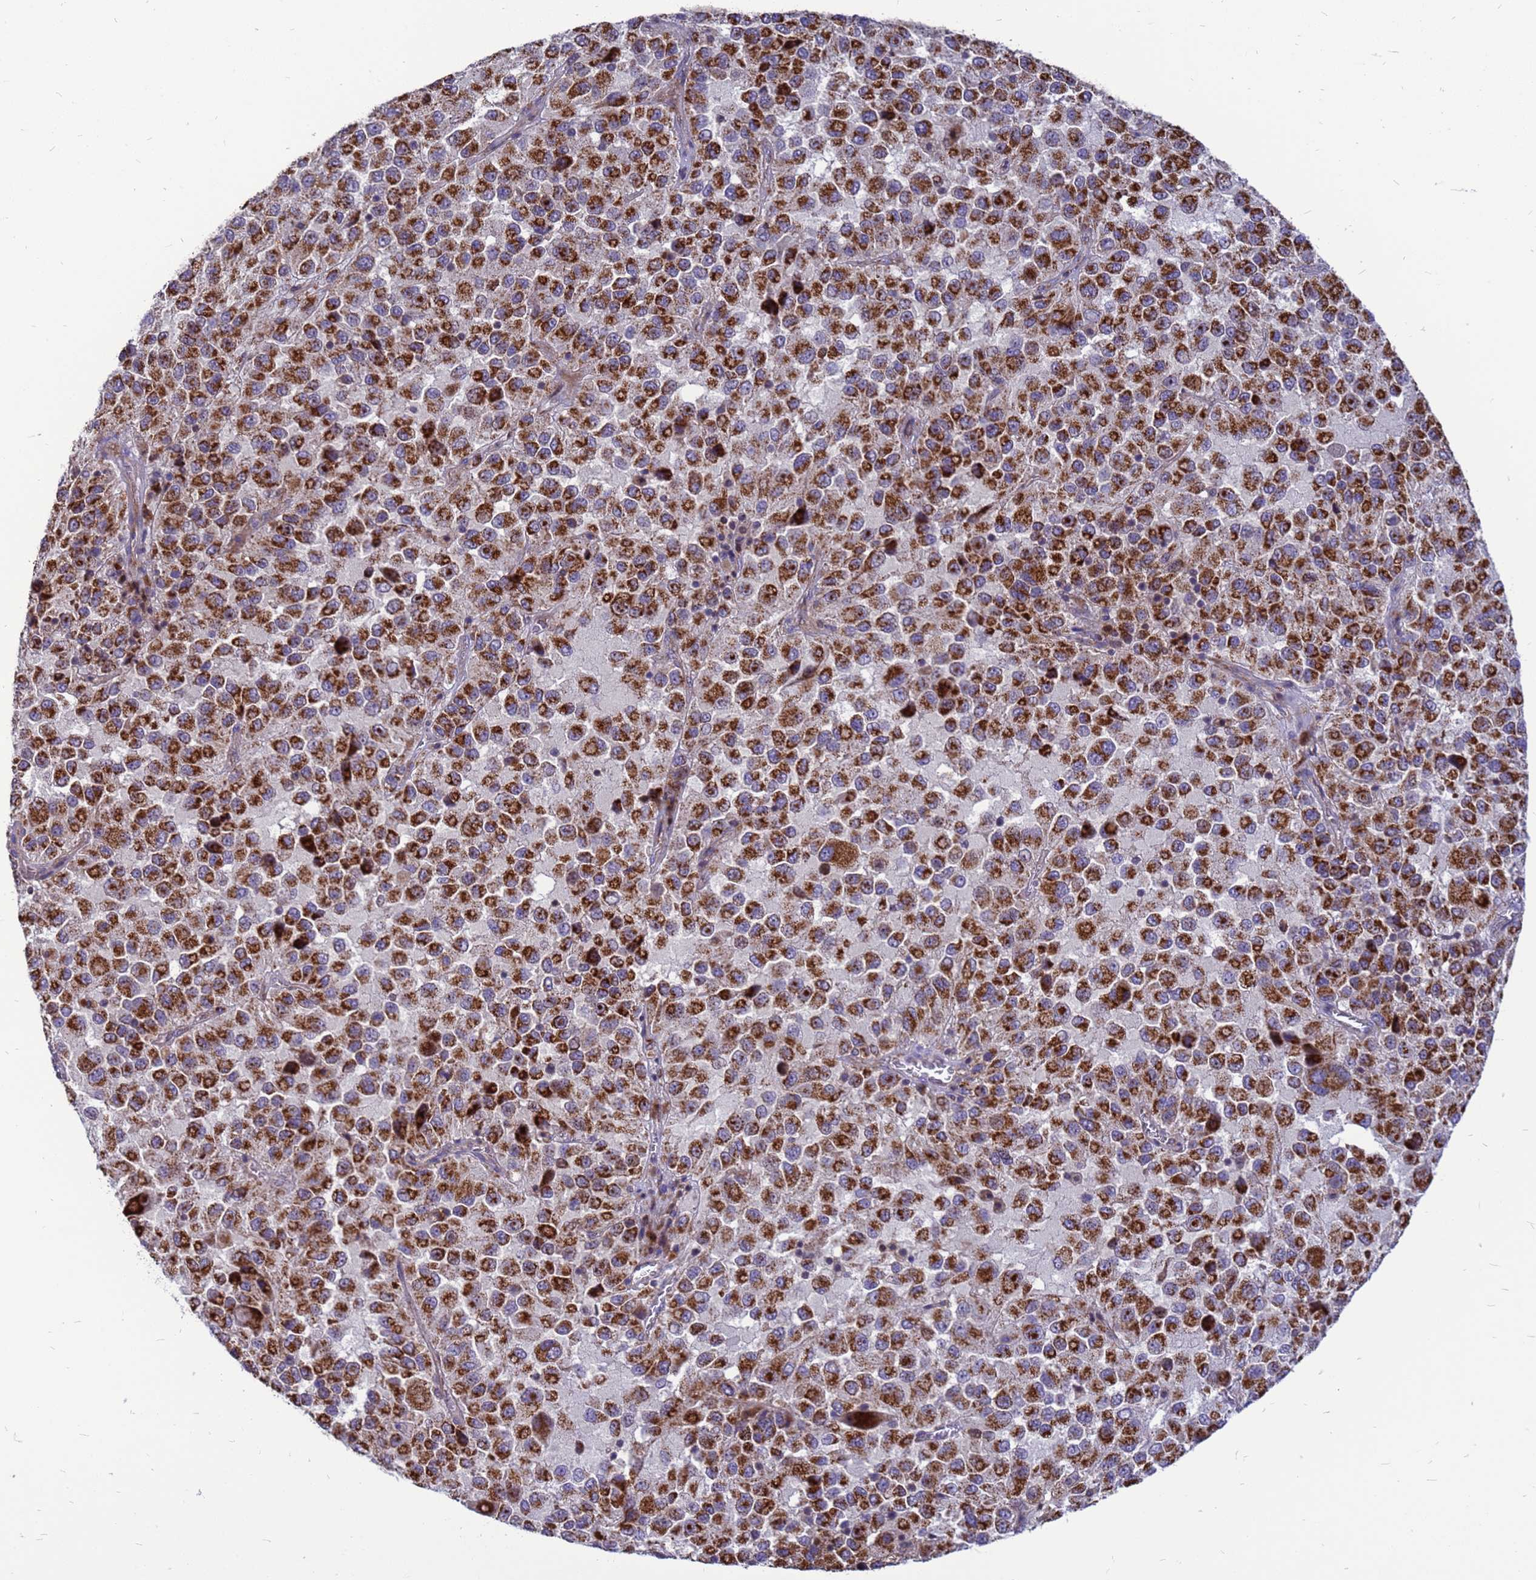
{"staining": {"intensity": "strong", "quantity": ">75%", "location": "cytoplasmic/membranous"}, "tissue": "melanoma", "cell_type": "Tumor cells", "image_type": "cancer", "snomed": [{"axis": "morphology", "description": "Malignant melanoma, Metastatic site"}, {"axis": "topography", "description": "Lung"}], "caption": "High-magnification brightfield microscopy of melanoma stained with DAB (3,3'-diaminobenzidine) (brown) and counterstained with hematoxylin (blue). tumor cells exhibit strong cytoplasmic/membranous positivity is appreciated in approximately>75% of cells.", "gene": "CMC4", "patient": {"sex": "male", "age": 64}}